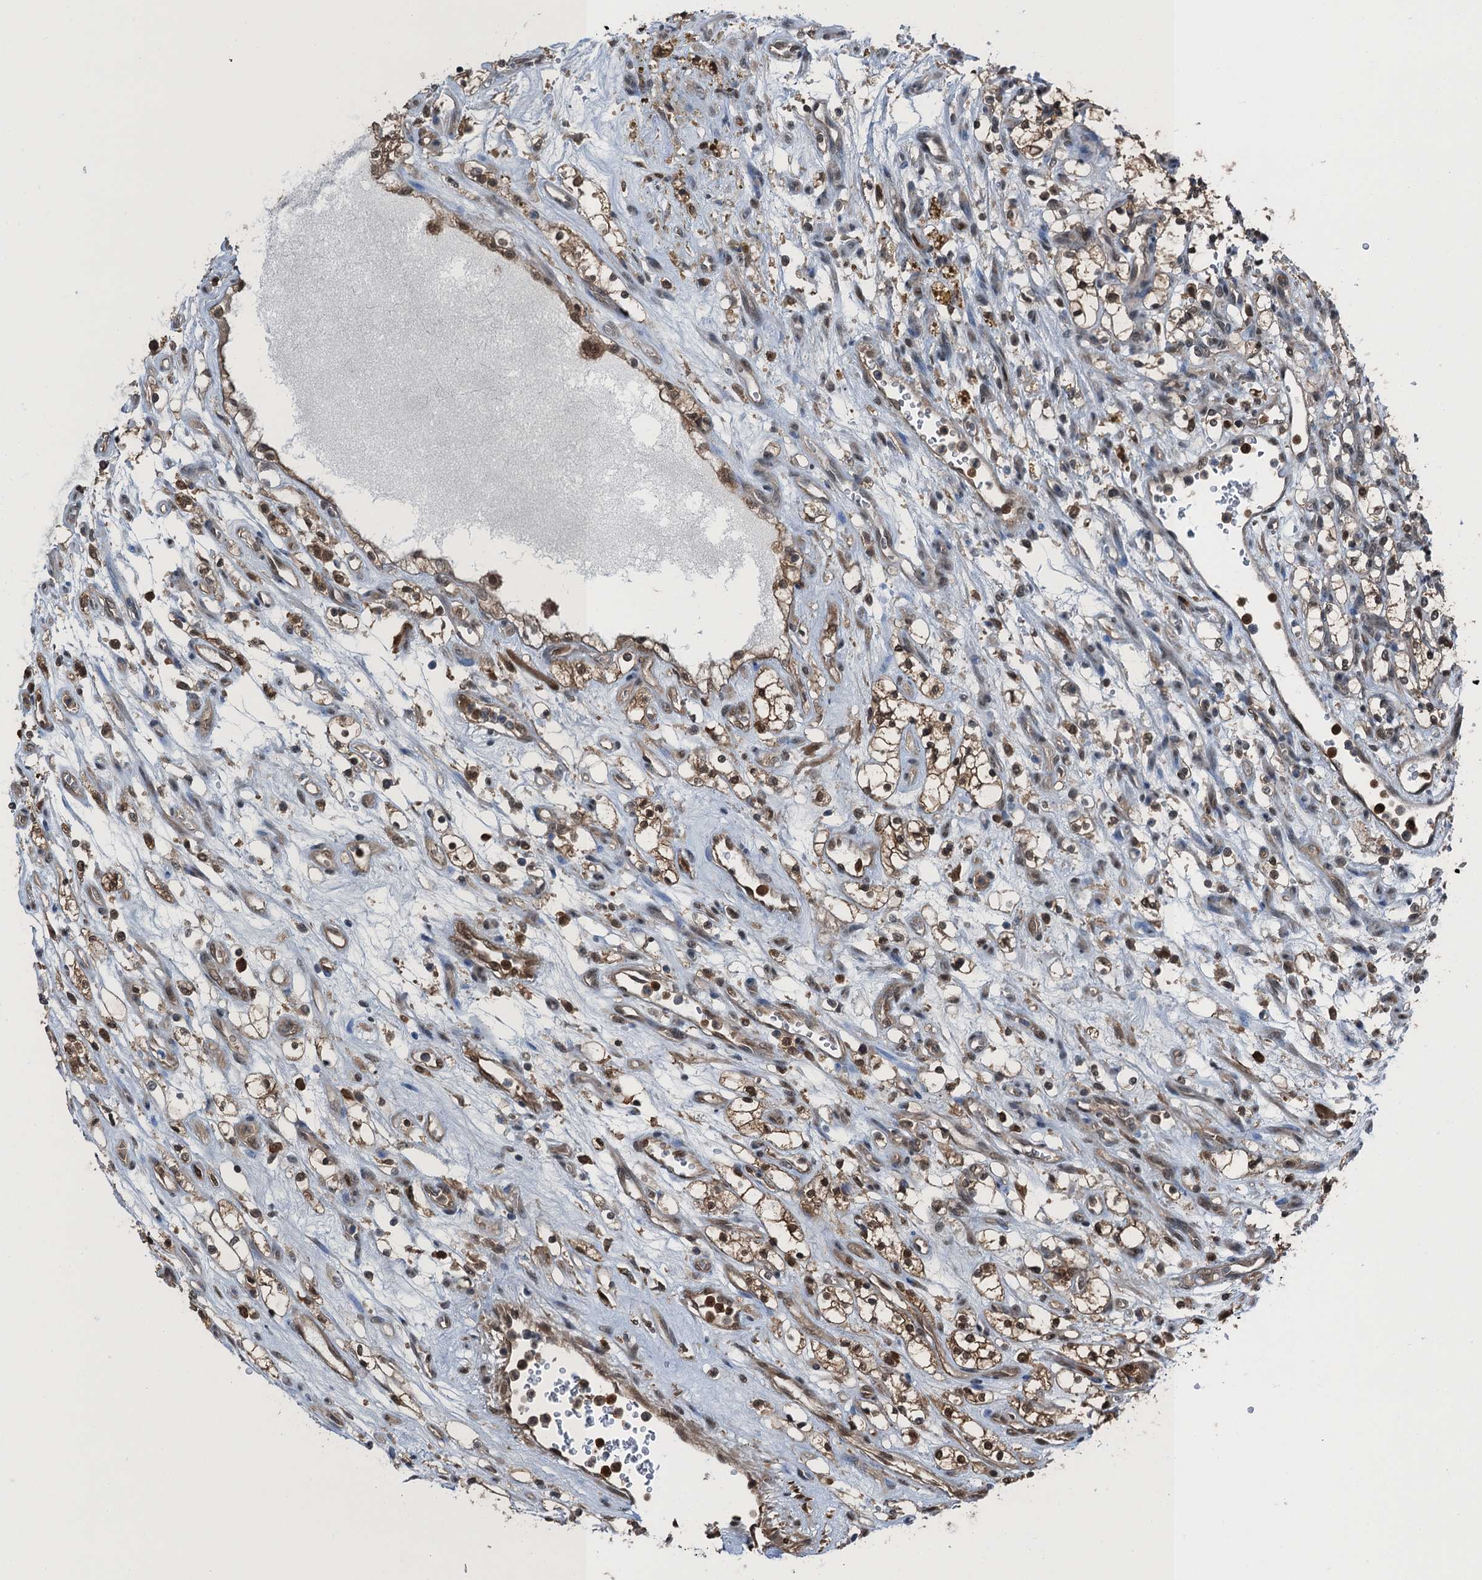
{"staining": {"intensity": "negative", "quantity": "none", "location": "none"}, "tissue": "renal cancer", "cell_type": "Tumor cells", "image_type": "cancer", "snomed": [{"axis": "morphology", "description": "Adenocarcinoma, NOS"}, {"axis": "topography", "description": "Kidney"}], "caption": "High power microscopy histopathology image of an immunohistochemistry histopathology image of renal cancer, revealing no significant expression in tumor cells.", "gene": "RNH1", "patient": {"sex": "female", "age": 69}}